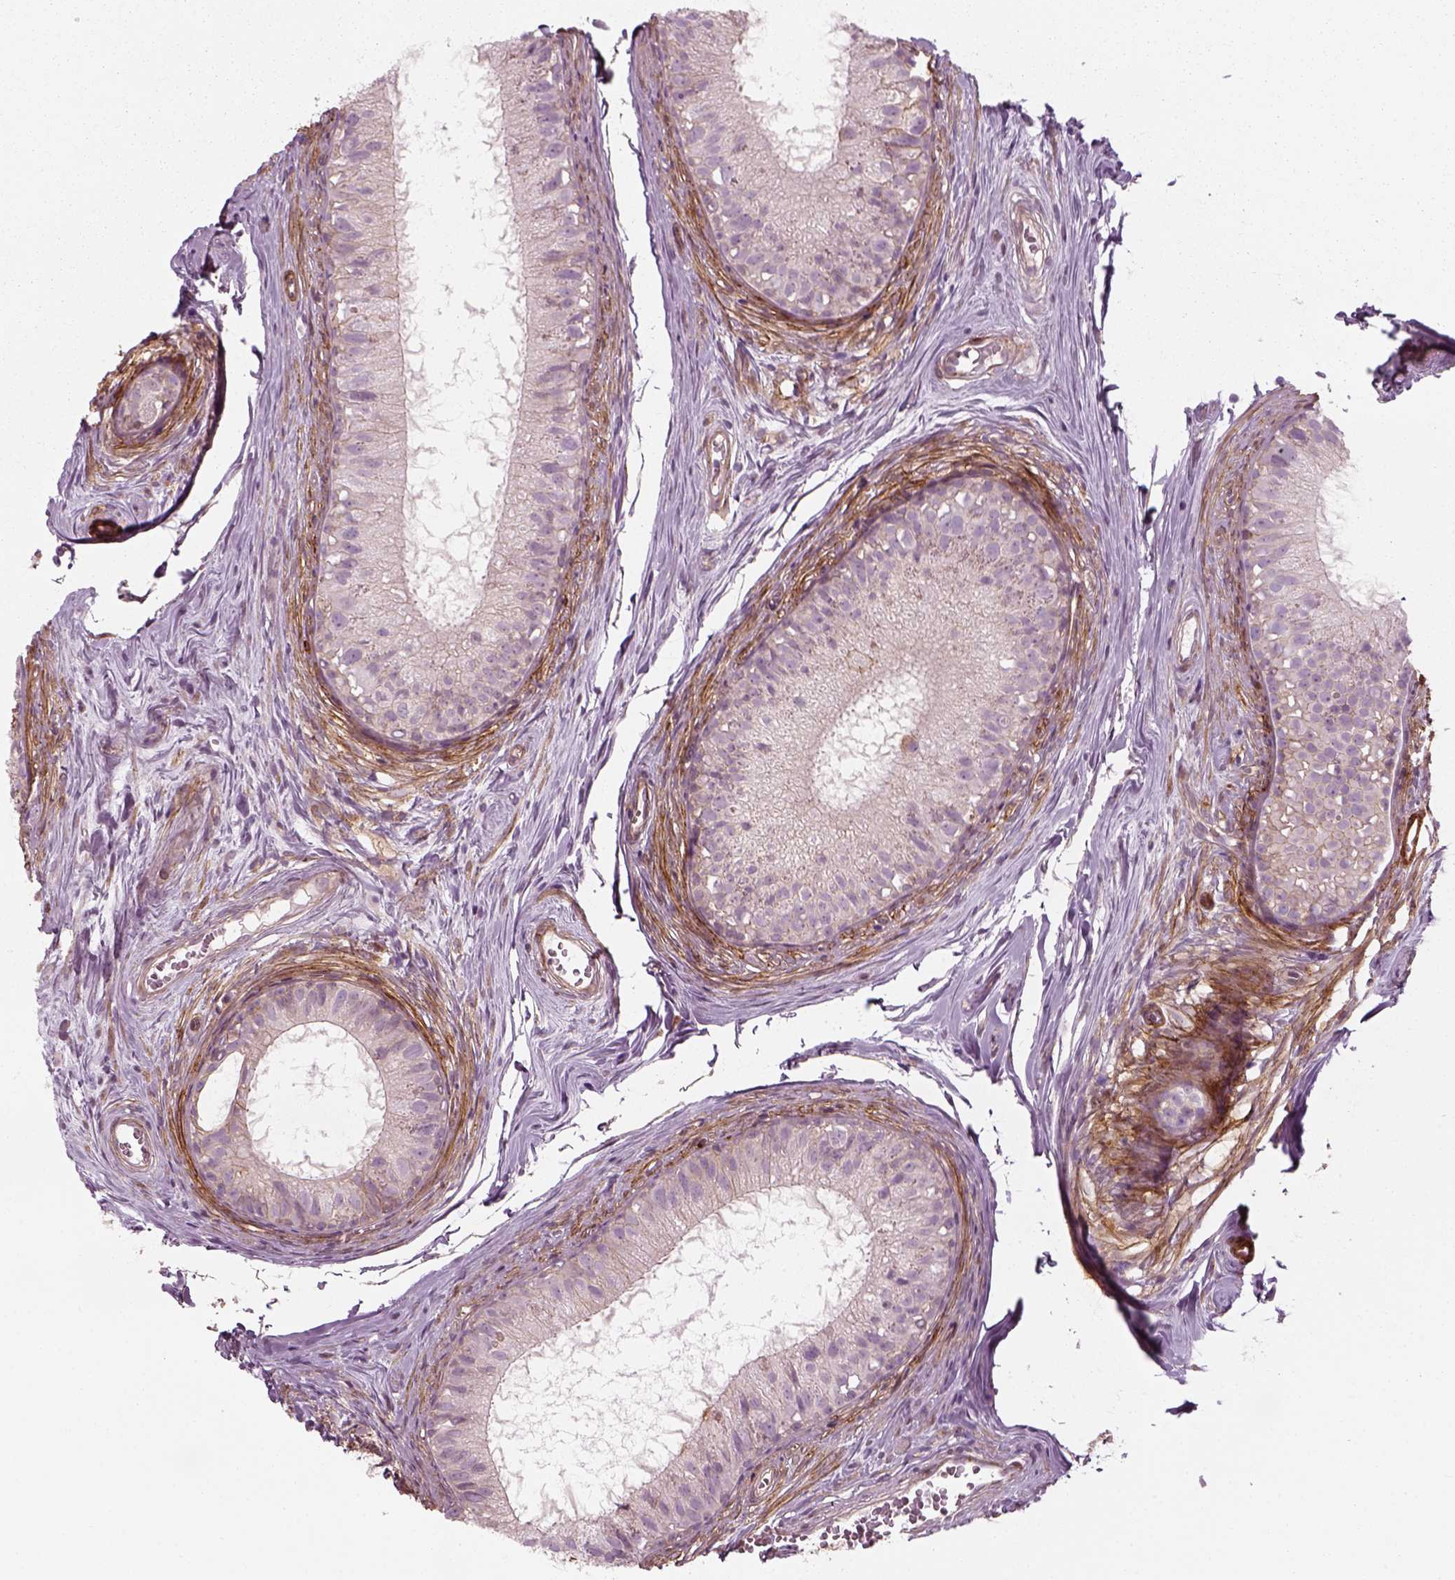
{"staining": {"intensity": "negative", "quantity": "none", "location": "none"}, "tissue": "epididymis", "cell_type": "Glandular cells", "image_type": "normal", "snomed": [{"axis": "morphology", "description": "Normal tissue, NOS"}, {"axis": "topography", "description": "Epididymis"}], "caption": "Immunohistochemistry (IHC) of normal epididymis reveals no staining in glandular cells.", "gene": "NPTN", "patient": {"sex": "male", "age": 45}}